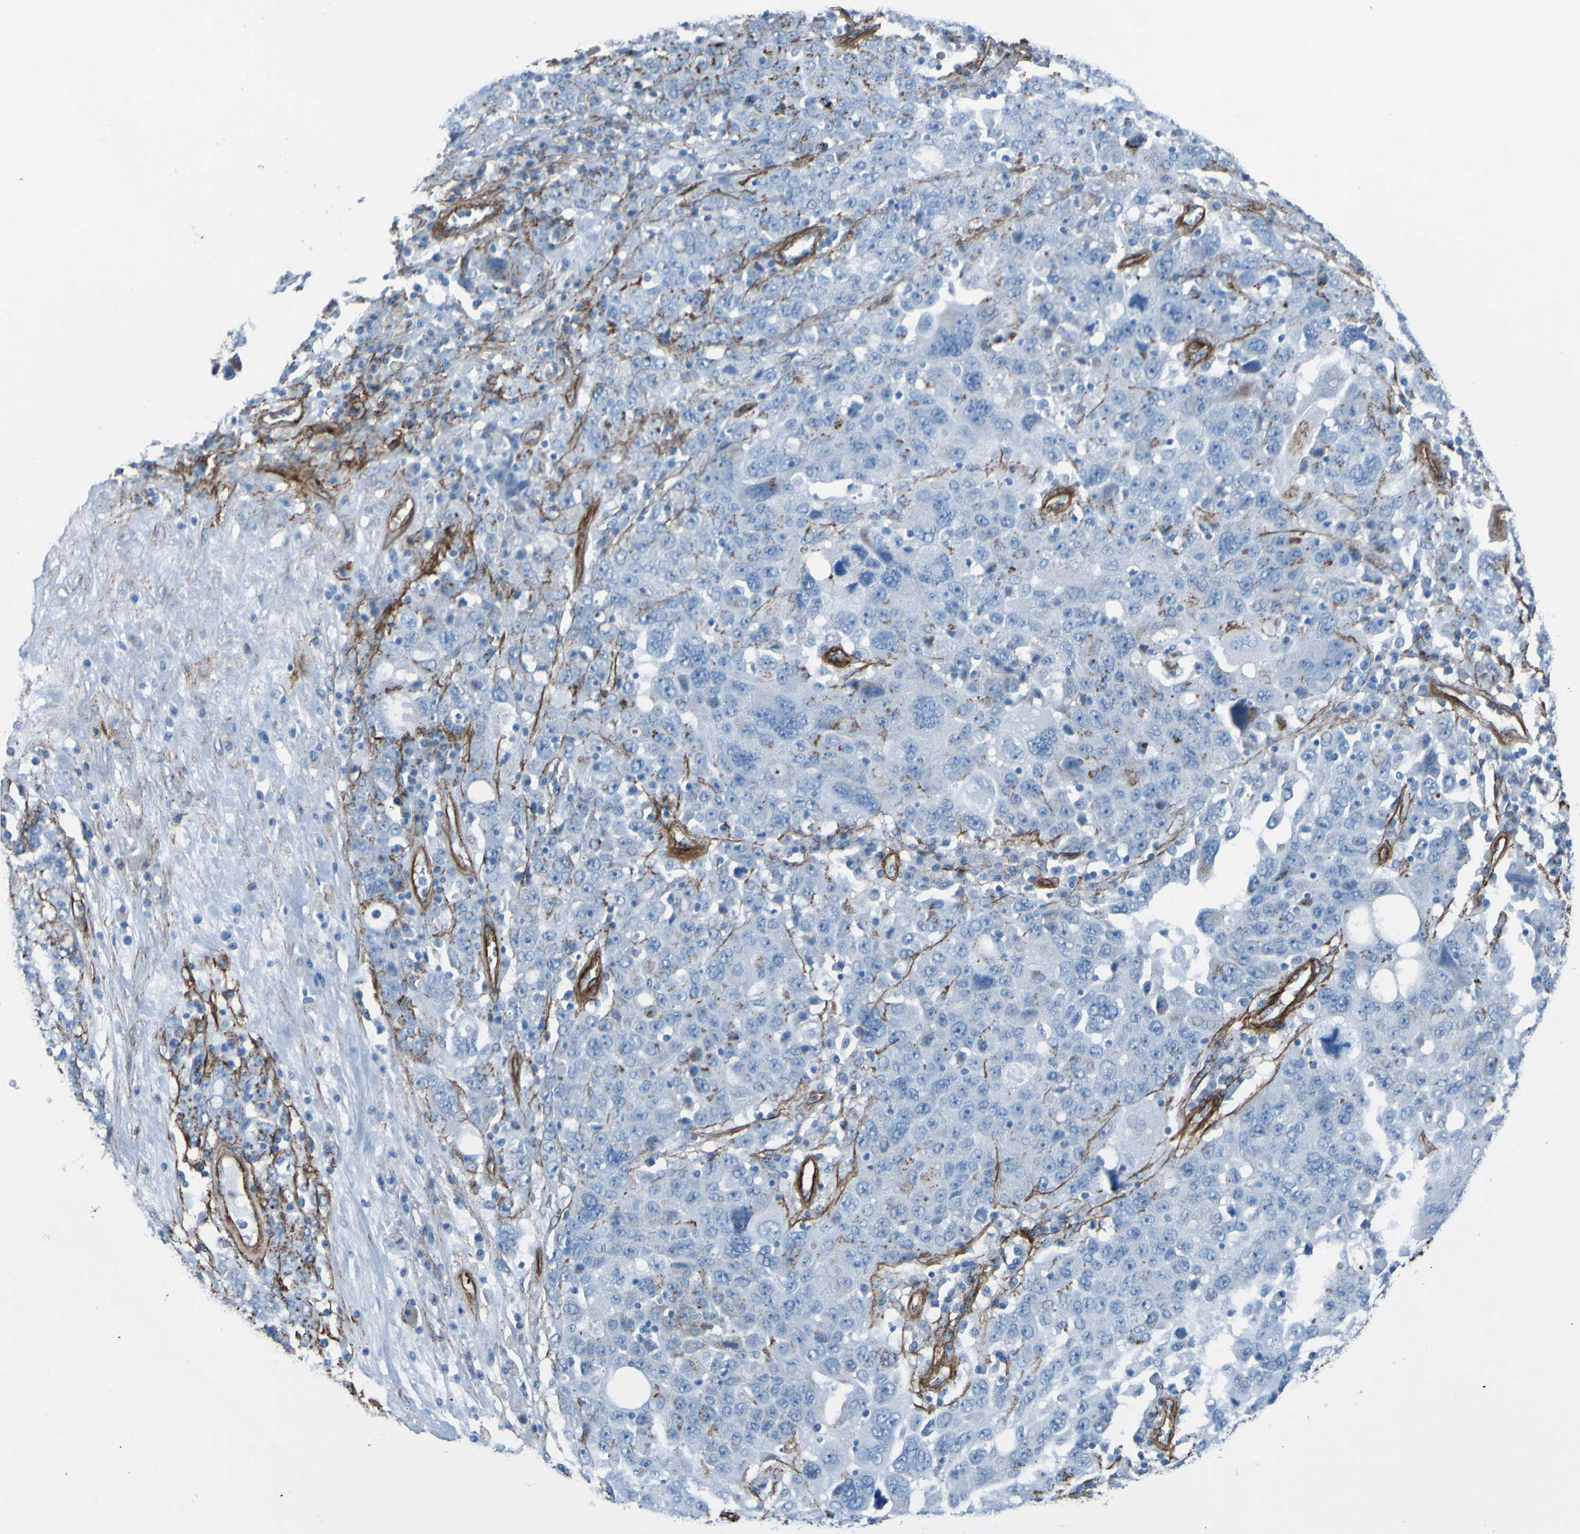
{"staining": {"intensity": "negative", "quantity": "none", "location": "none"}, "tissue": "ovarian cancer", "cell_type": "Tumor cells", "image_type": "cancer", "snomed": [{"axis": "morphology", "description": "Carcinoma, endometroid"}, {"axis": "topography", "description": "Ovary"}], "caption": "Tumor cells show no significant staining in ovarian endometroid carcinoma.", "gene": "COL4A2", "patient": {"sex": "female", "age": 62}}